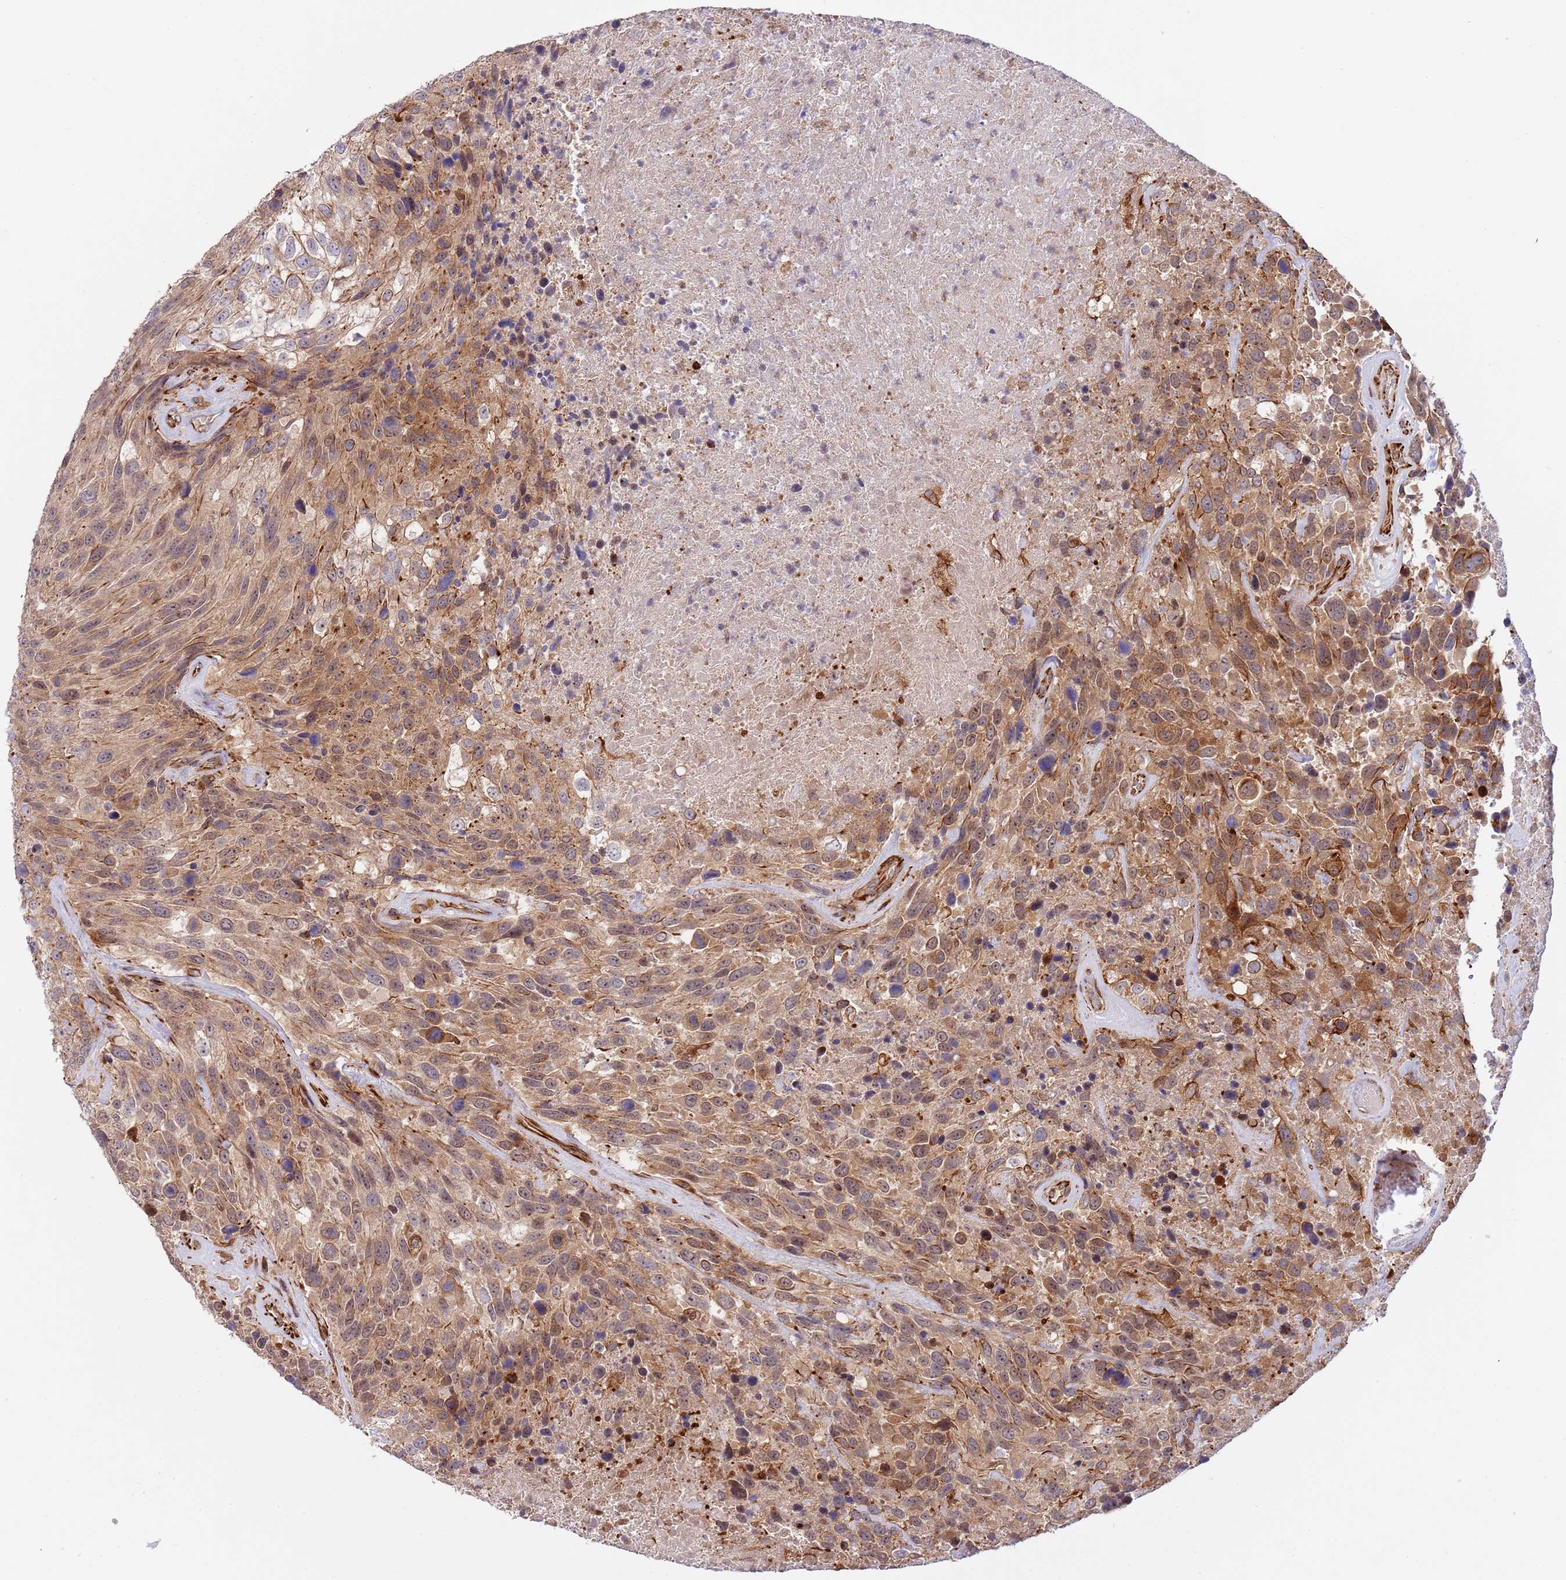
{"staining": {"intensity": "moderate", "quantity": ">75%", "location": "cytoplasmic/membranous"}, "tissue": "urothelial cancer", "cell_type": "Tumor cells", "image_type": "cancer", "snomed": [{"axis": "morphology", "description": "Urothelial carcinoma, High grade"}, {"axis": "topography", "description": "Urinary bladder"}], "caption": "Immunohistochemical staining of human urothelial cancer reveals medium levels of moderate cytoplasmic/membranous protein staining in about >75% of tumor cells.", "gene": "NEK3", "patient": {"sex": "female", "age": 70}}